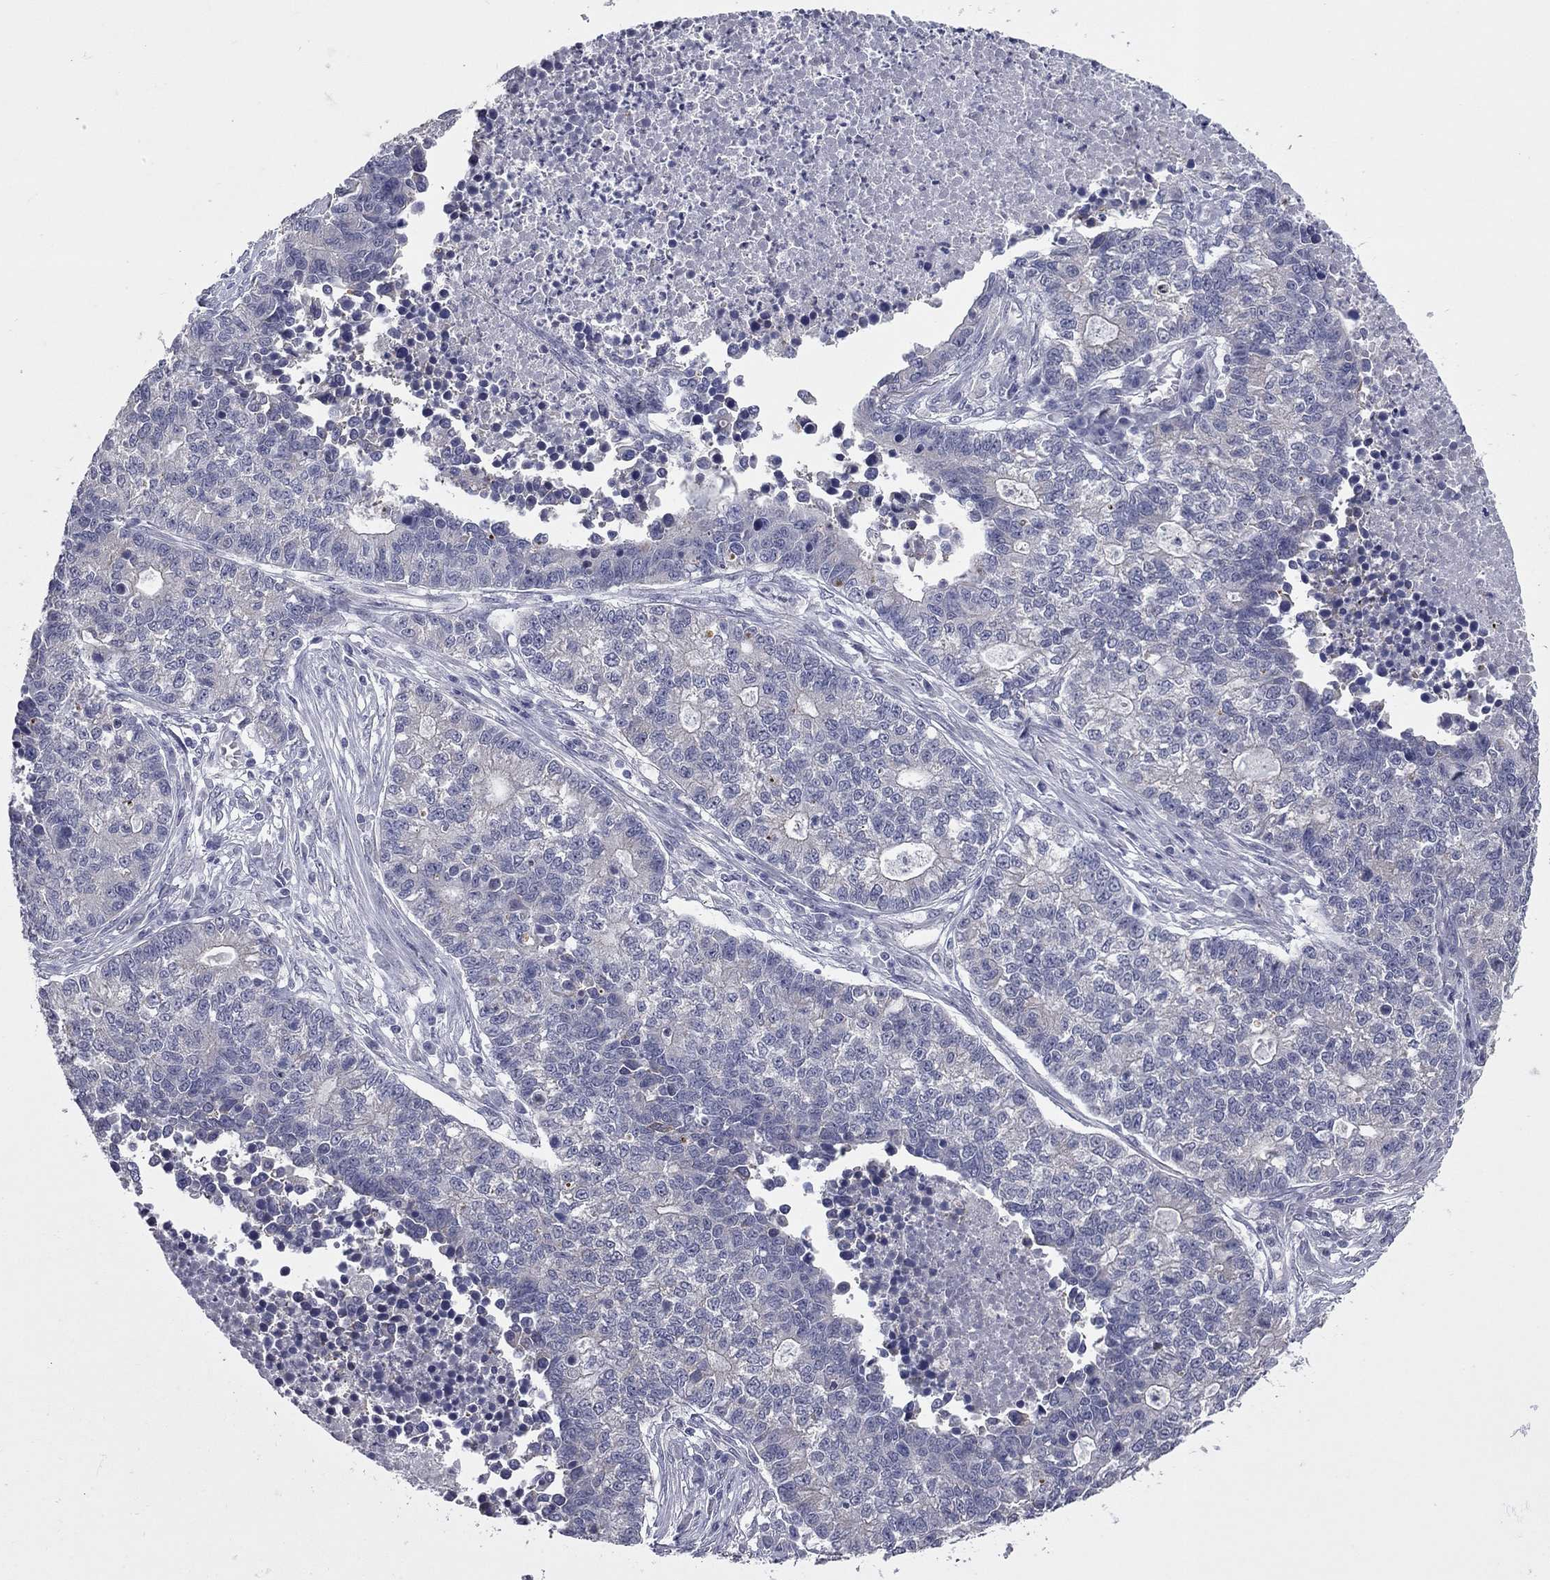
{"staining": {"intensity": "weak", "quantity": "<25%", "location": "cytoplasmic/membranous"}, "tissue": "lung cancer", "cell_type": "Tumor cells", "image_type": "cancer", "snomed": [{"axis": "morphology", "description": "Adenocarcinoma, NOS"}, {"axis": "topography", "description": "Lung"}], "caption": "Immunohistochemistry (IHC) image of neoplastic tissue: human lung cancer stained with DAB demonstrates no significant protein positivity in tumor cells.", "gene": "SHOC2", "patient": {"sex": "male", "age": 57}}